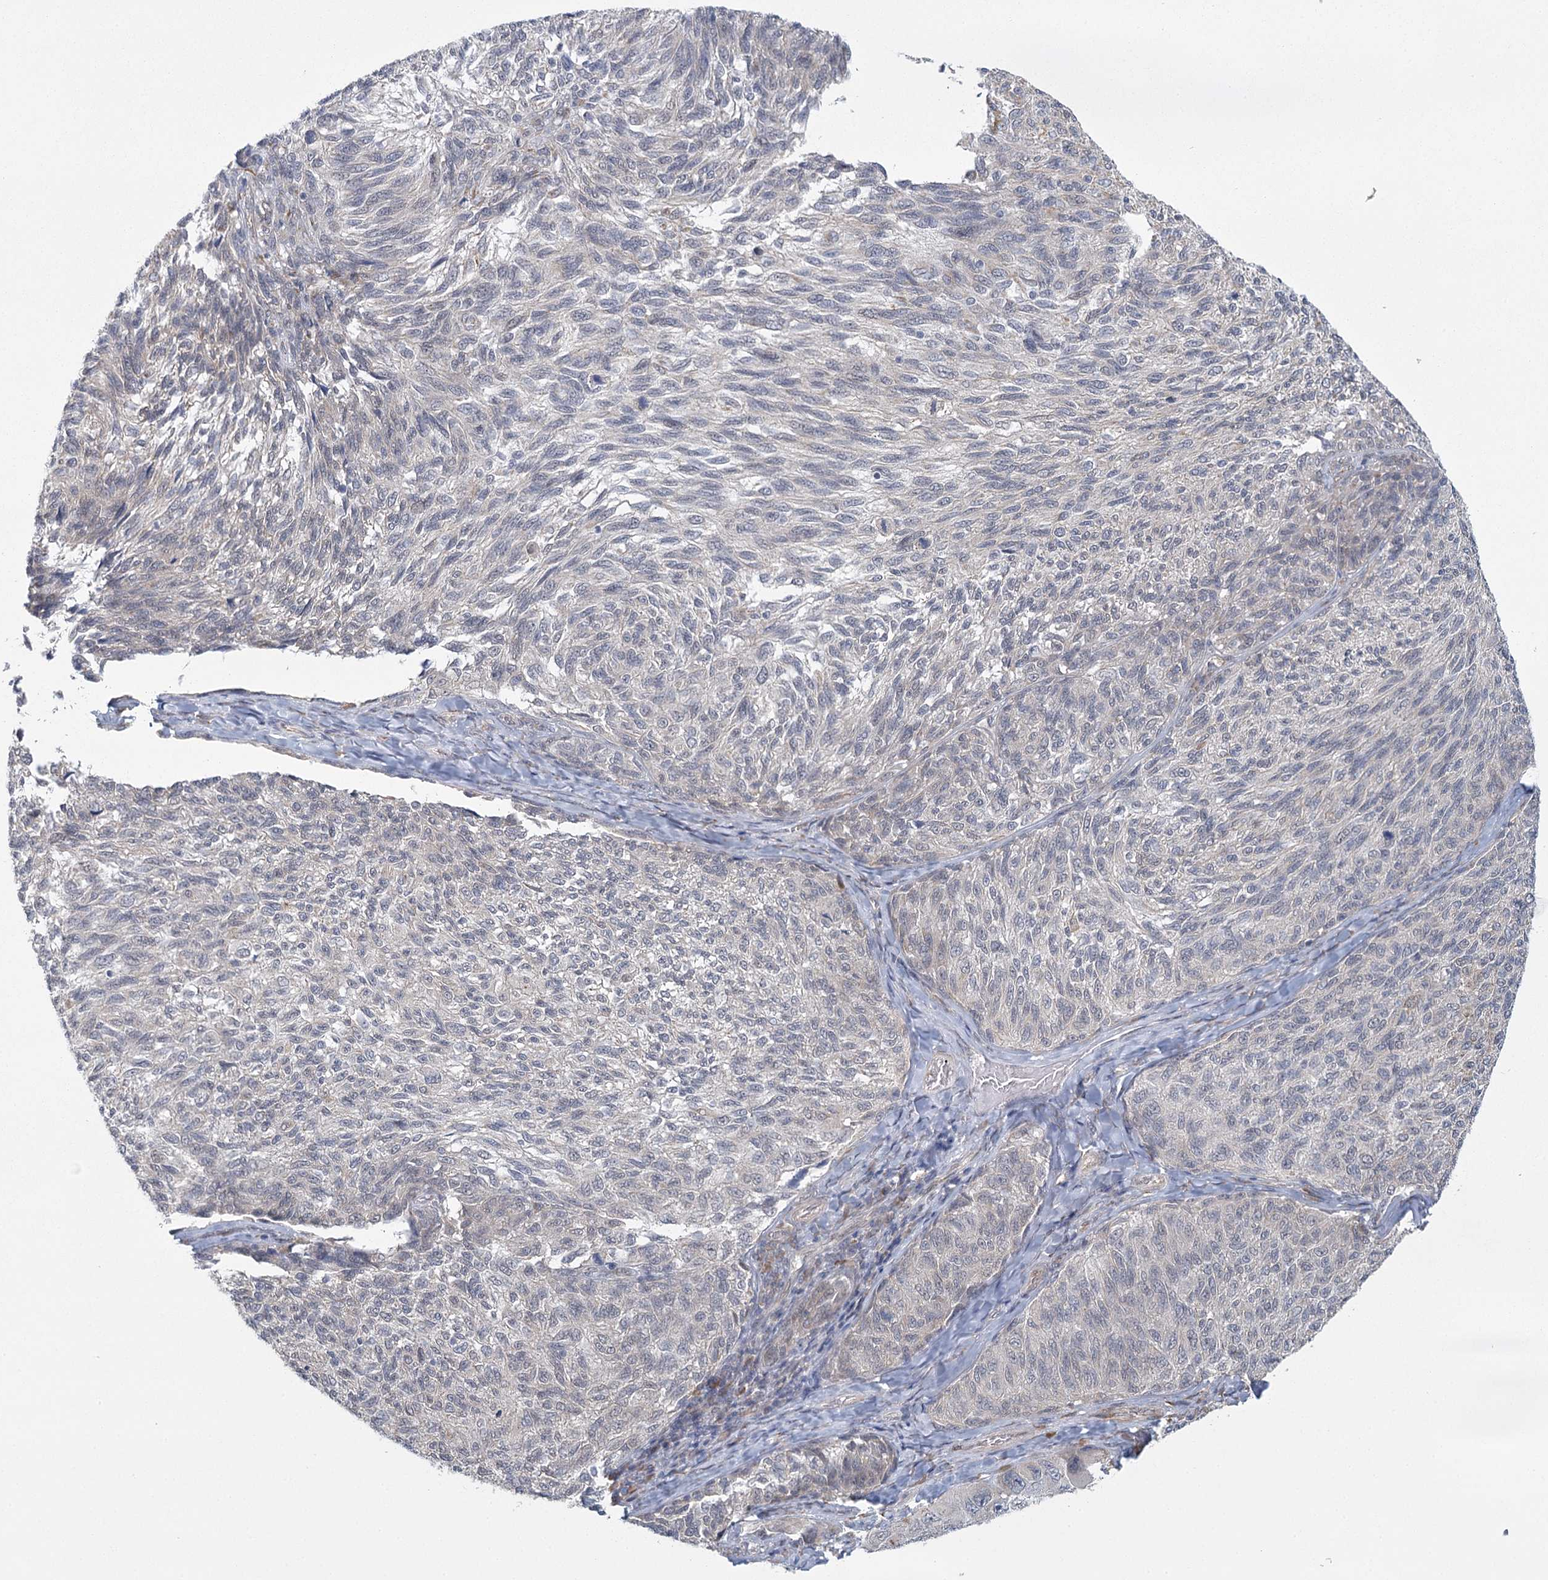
{"staining": {"intensity": "negative", "quantity": "none", "location": "none"}, "tissue": "melanoma", "cell_type": "Tumor cells", "image_type": "cancer", "snomed": [{"axis": "morphology", "description": "Malignant melanoma, NOS"}, {"axis": "topography", "description": "Skin"}], "caption": "This is a micrograph of immunohistochemistry (IHC) staining of melanoma, which shows no expression in tumor cells. (Immunohistochemistry (ihc), brightfield microscopy, high magnification).", "gene": "MED28", "patient": {"sex": "female", "age": 73}}